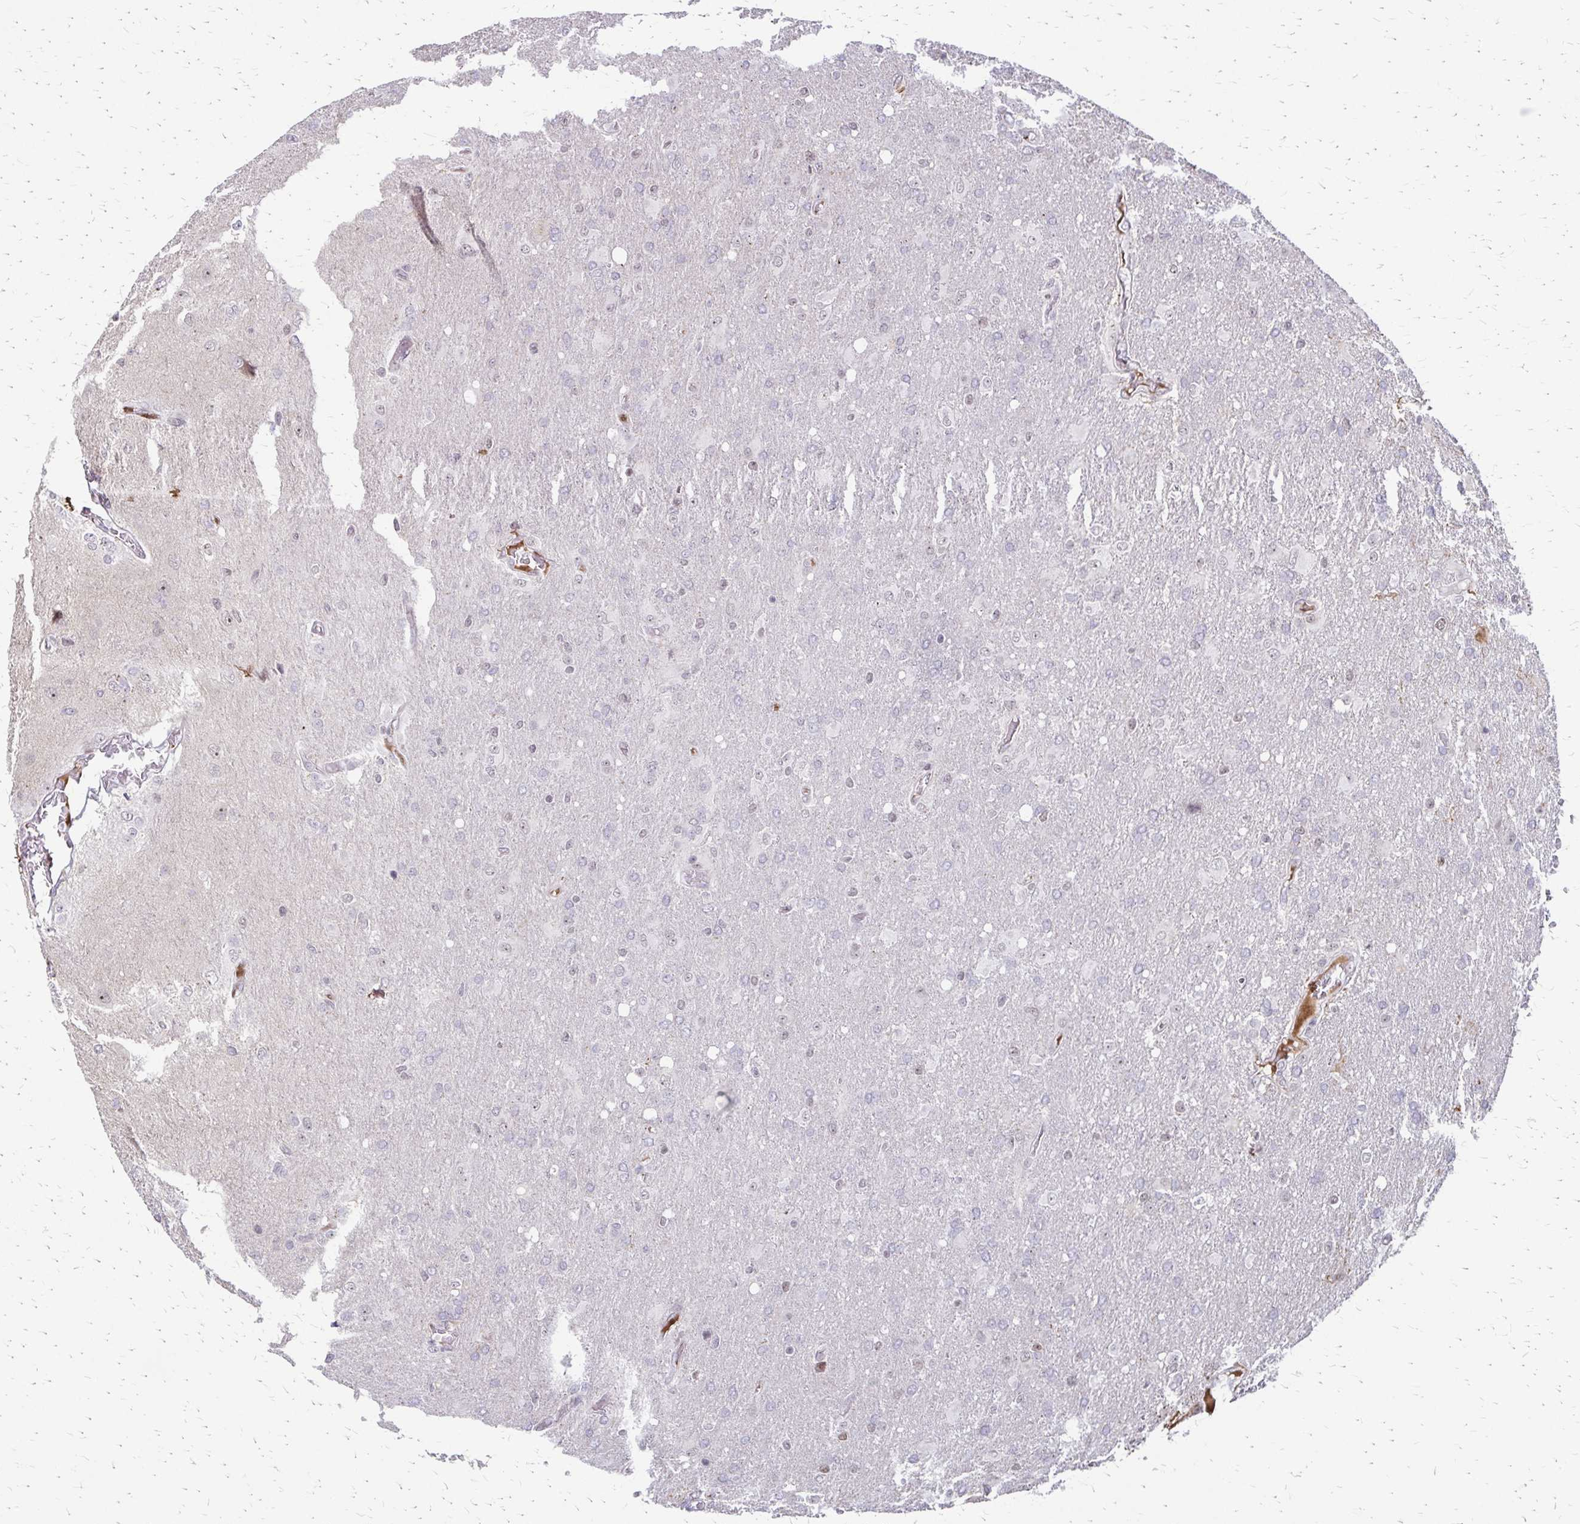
{"staining": {"intensity": "negative", "quantity": "none", "location": "none"}, "tissue": "glioma", "cell_type": "Tumor cells", "image_type": "cancer", "snomed": [{"axis": "morphology", "description": "Glioma, malignant, High grade"}, {"axis": "topography", "description": "Brain"}], "caption": "Tumor cells show no significant positivity in glioma. (Stains: DAB immunohistochemistry with hematoxylin counter stain, Microscopy: brightfield microscopy at high magnification).", "gene": "EED", "patient": {"sex": "male", "age": 53}}